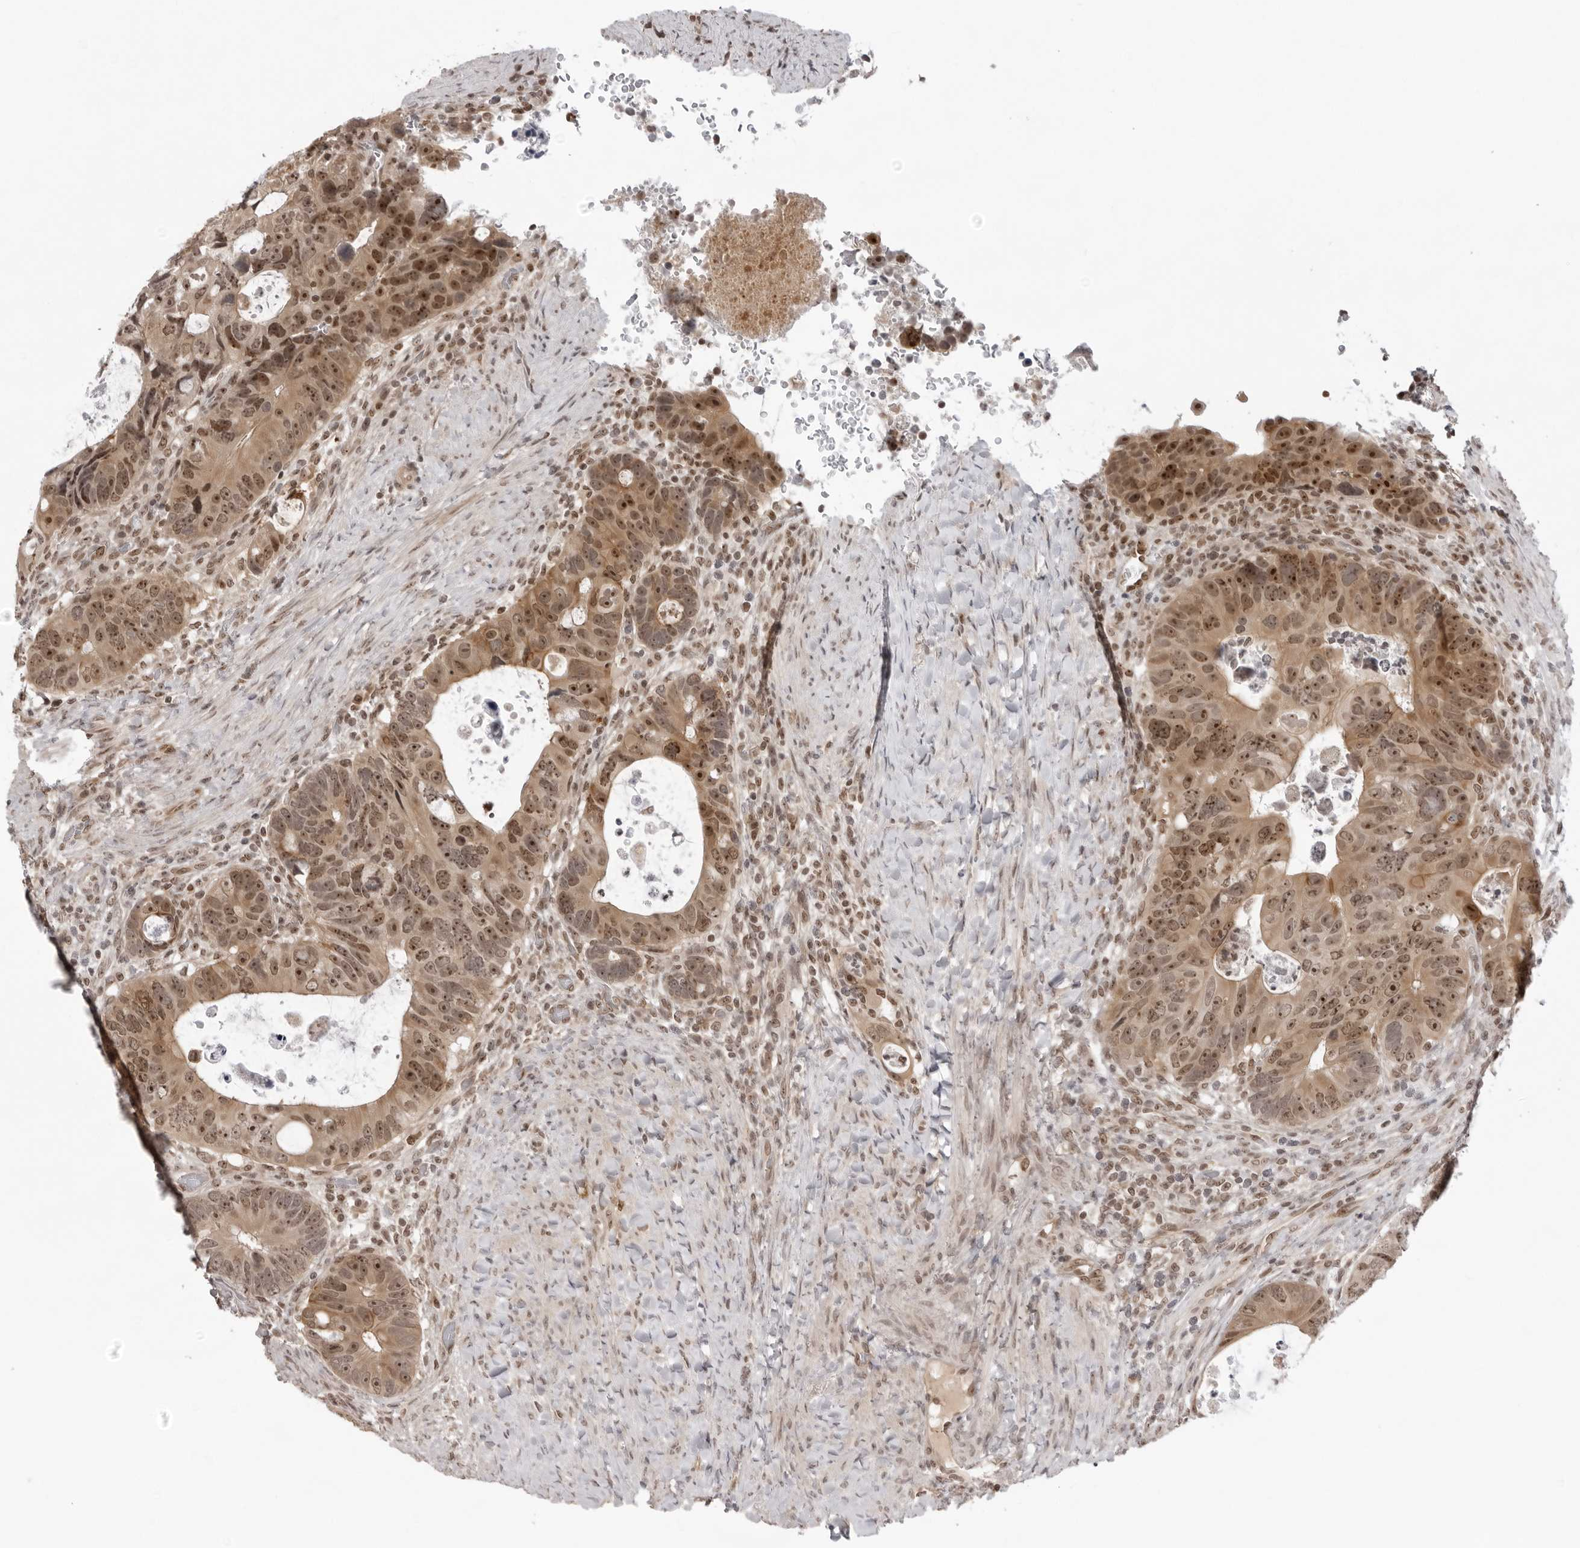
{"staining": {"intensity": "moderate", "quantity": ">75%", "location": "cytoplasmic/membranous,nuclear"}, "tissue": "colorectal cancer", "cell_type": "Tumor cells", "image_type": "cancer", "snomed": [{"axis": "morphology", "description": "Adenocarcinoma, NOS"}, {"axis": "topography", "description": "Rectum"}], "caption": "Immunohistochemical staining of colorectal adenocarcinoma demonstrates medium levels of moderate cytoplasmic/membranous and nuclear positivity in about >75% of tumor cells.", "gene": "EXOSC10", "patient": {"sex": "male", "age": 59}}